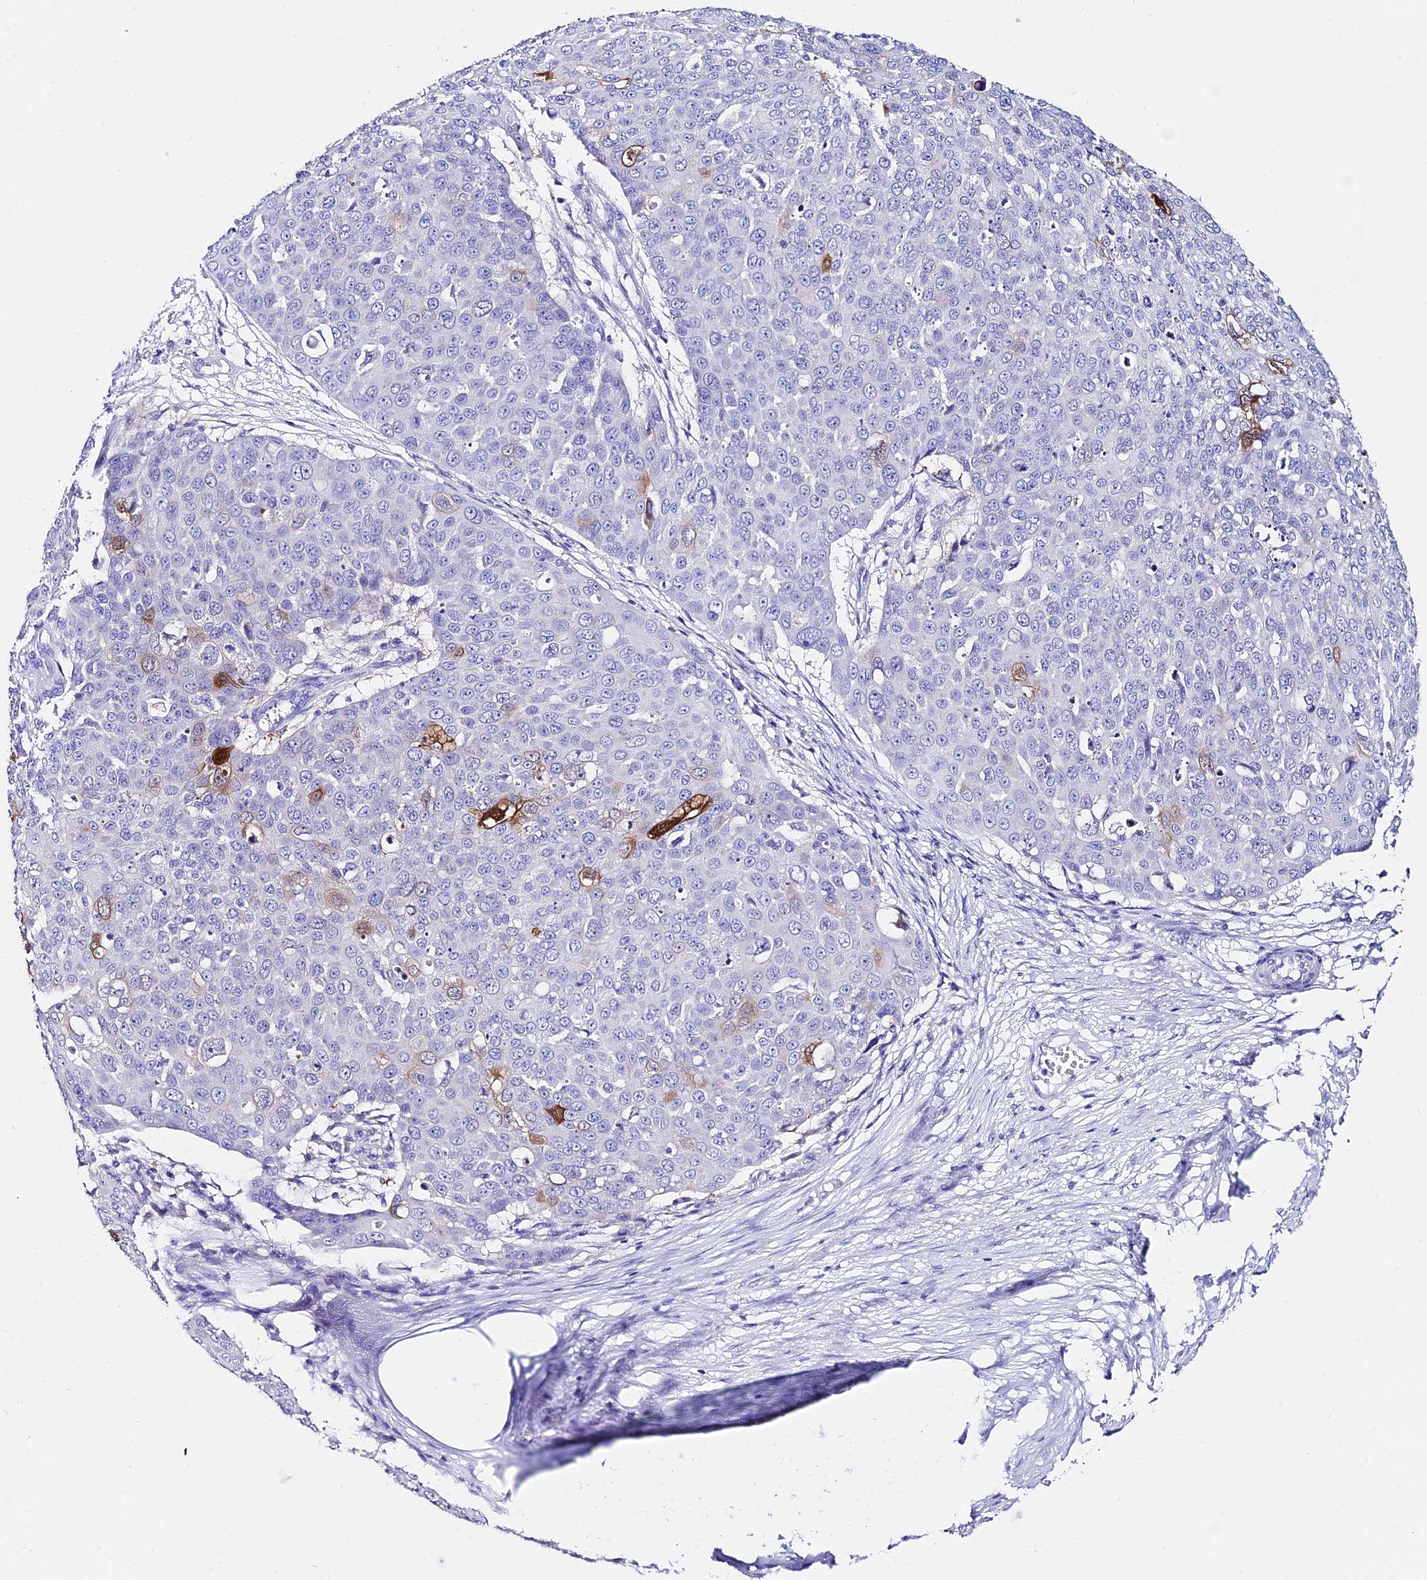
{"staining": {"intensity": "moderate", "quantity": "<25%", "location": "cytoplasmic/membranous"}, "tissue": "skin cancer", "cell_type": "Tumor cells", "image_type": "cancer", "snomed": [{"axis": "morphology", "description": "Squamous cell carcinoma, NOS"}, {"axis": "topography", "description": "Skin"}], "caption": "Immunohistochemistry (DAB (3,3'-diaminobenzidine)) staining of human skin squamous cell carcinoma exhibits moderate cytoplasmic/membranous protein expression in approximately <25% of tumor cells.", "gene": "CEP41", "patient": {"sex": "male", "age": 71}}